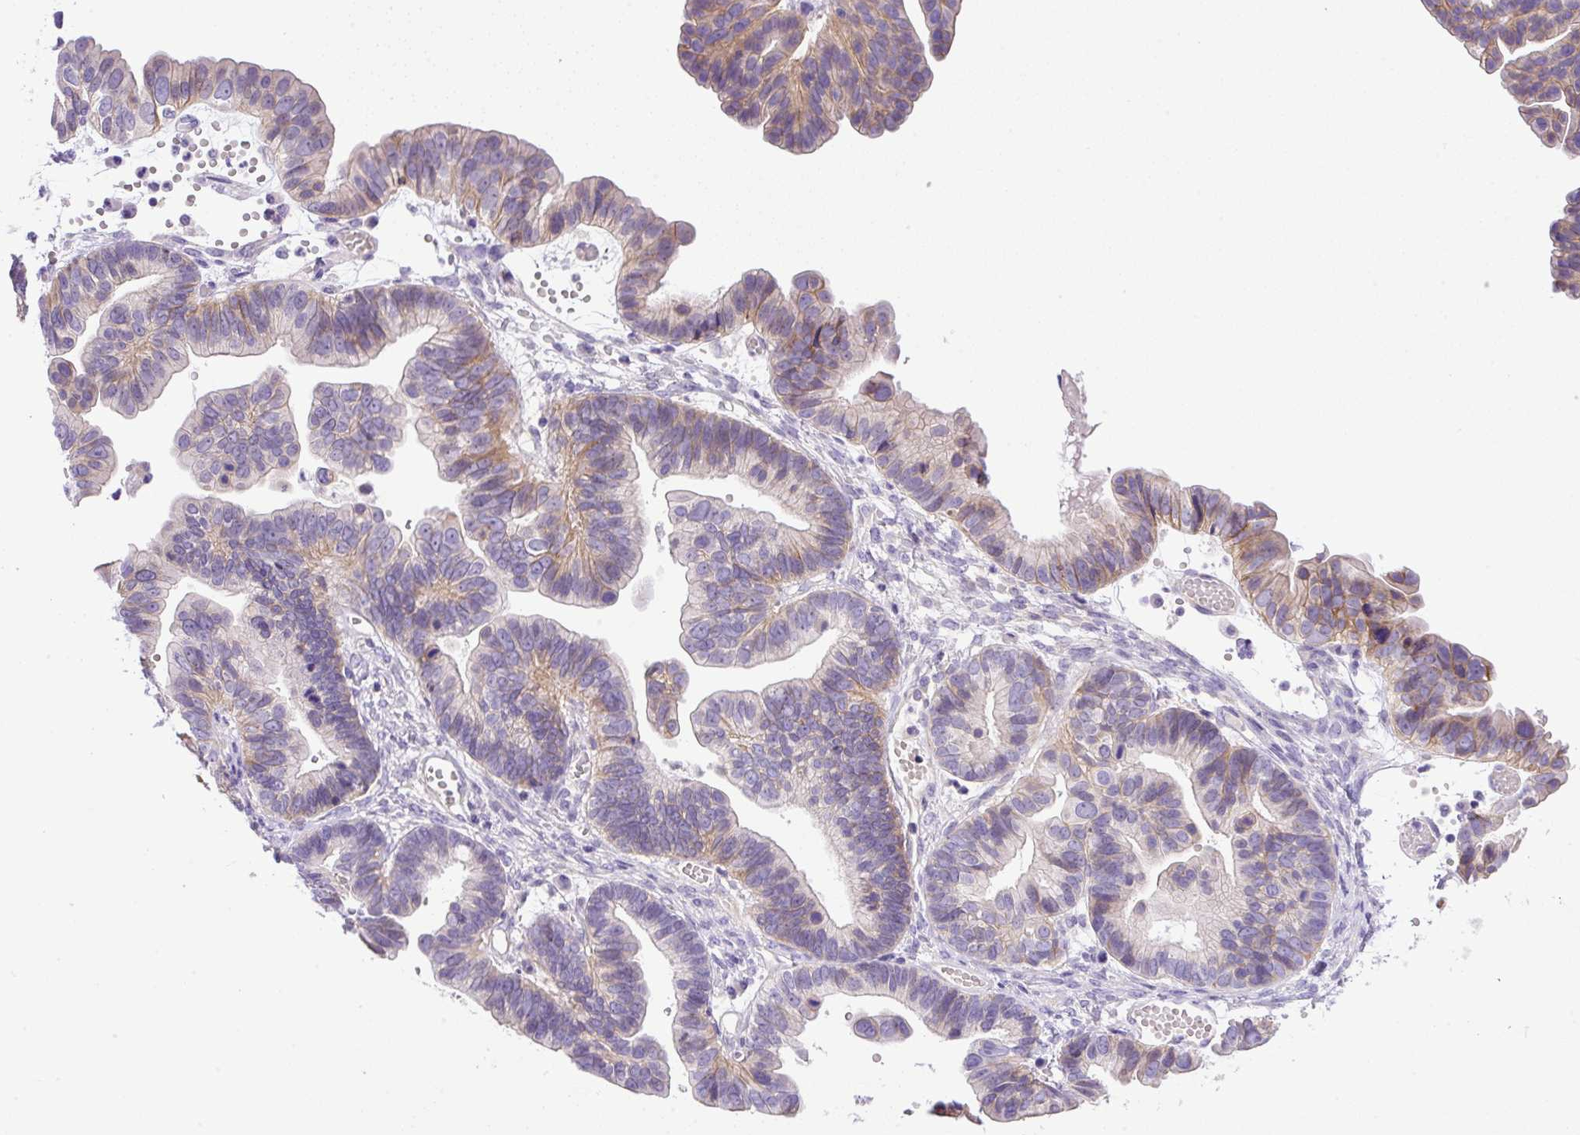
{"staining": {"intensity": "weak", "quantity": "25%-75%", "location": "cytoplasmic/membranous"}, "tissue": "ovarian cancer", "cell_type": "Tumor cells", "image_type": "cancer", "snomed": [{"axis": "morphology", "description": "Cystadenocarcinoma, serous, NOS"}, {"axis": "topography", "description": "Ovary"}], "caption": "Brown immunohistochemical staining in human ovarian cancer displays weak cytoplasmic/membranous positivity in approximately 25%-75% of tumor cells. (brown staining indicates protein expression, while blue staining denotes nuclei).", "gene": "NPTN", "patient": {"sex": "female", "age": 56}}